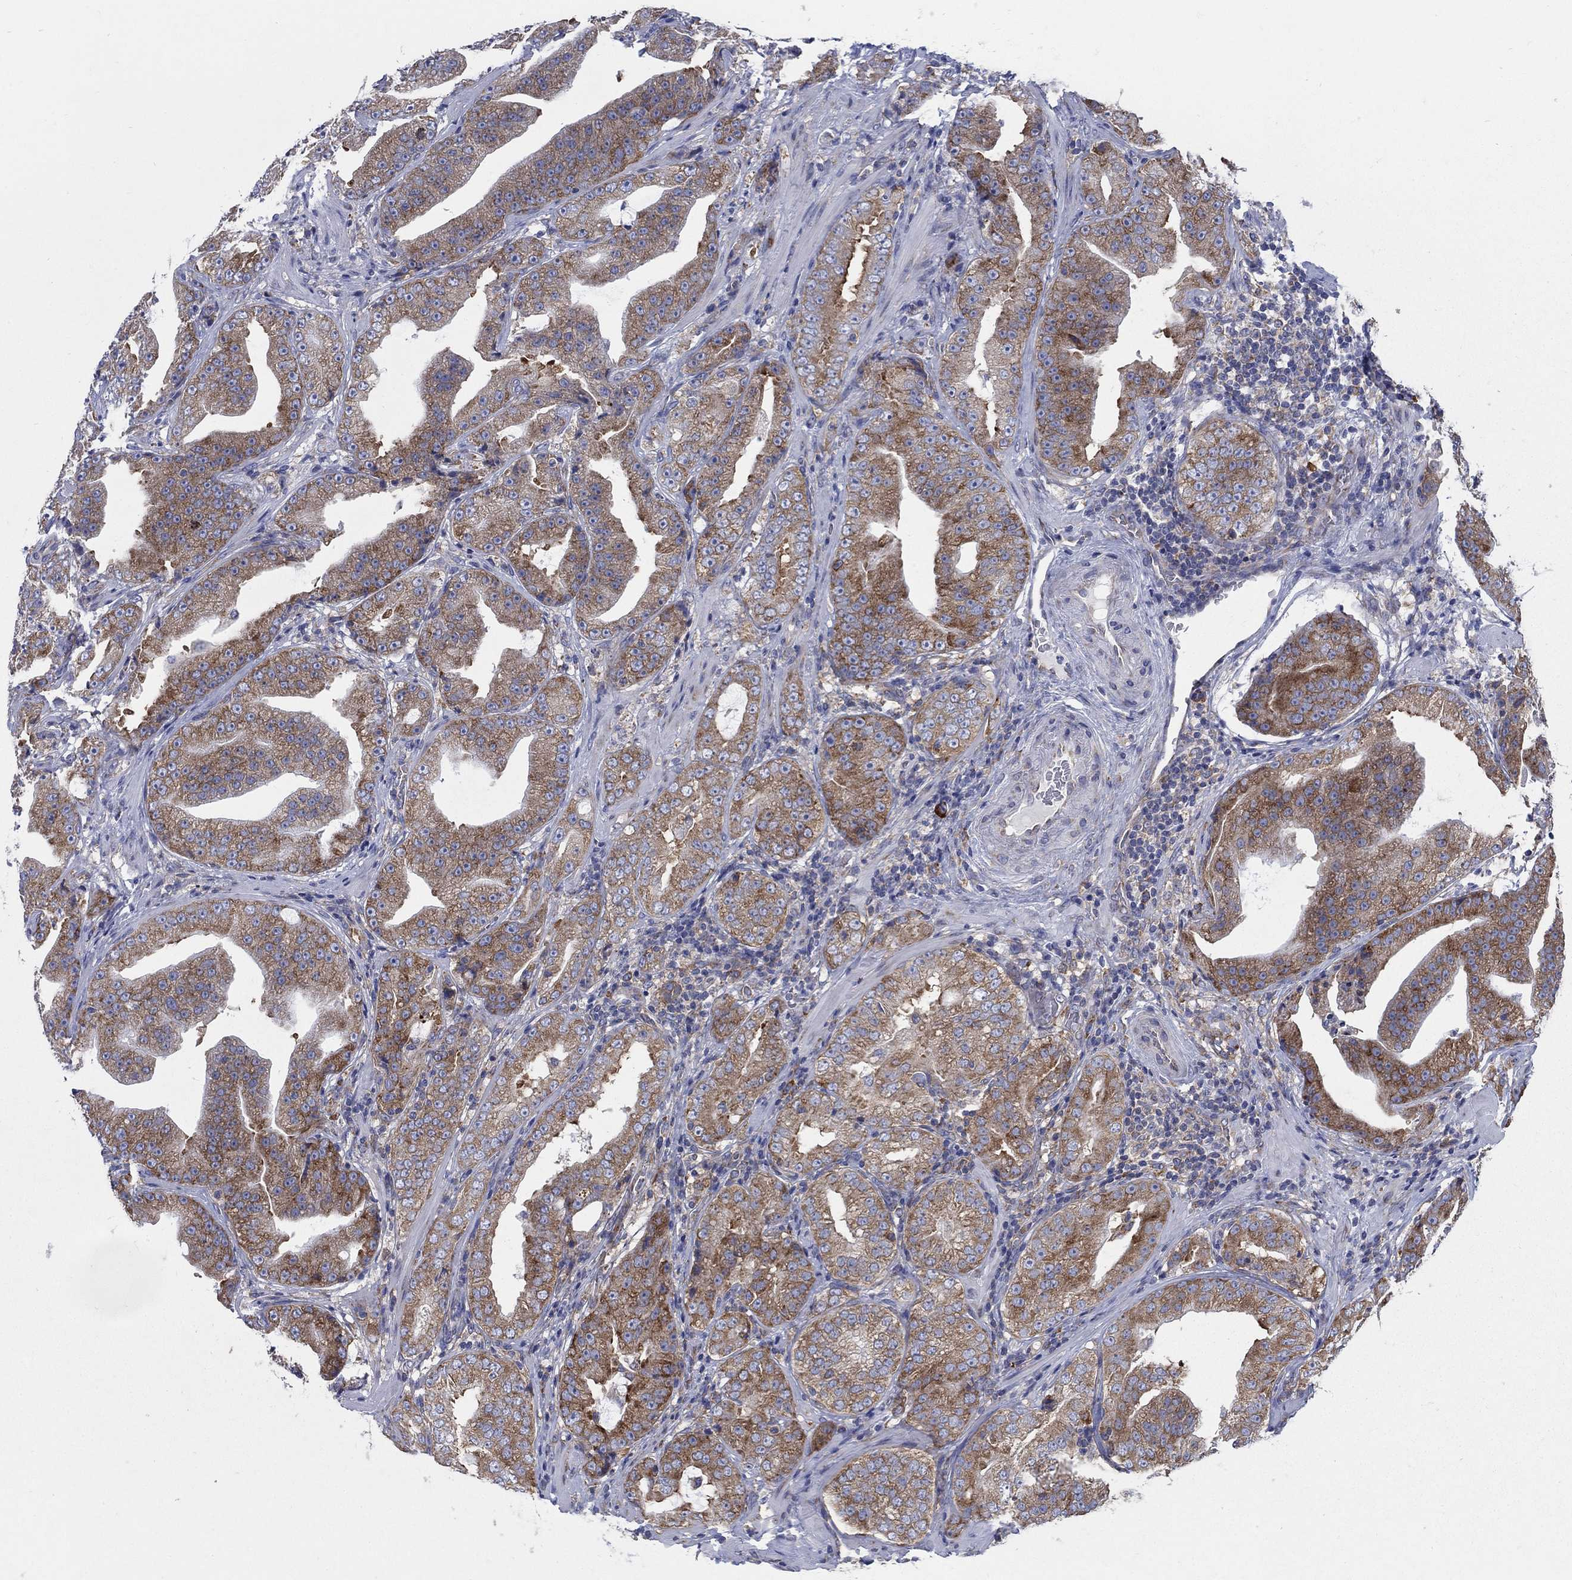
{"staining": {"intensity": "strong", "quantity": "25%-75%", "location": "cytoplasmic/membranous"}, "tissue": "prostate cancer", "cell_type": "Tumor cells", "image_type": "cancer", "snomed": [{"axis": "morphology", "description": "Adenocarcinoma, Low grade"}, {"axis": "topography", "description": "Prostate"}], "caption": "An image showing strong cytoplasmic/membranous expression in approximately 25%-75% of tumor cells in adenocarcinoma (low-grade) (prostate), as visualized by brown immunohistochemical staining.", "gene": "TMEM59", "patient": {"sex": "male", "age": 62}}